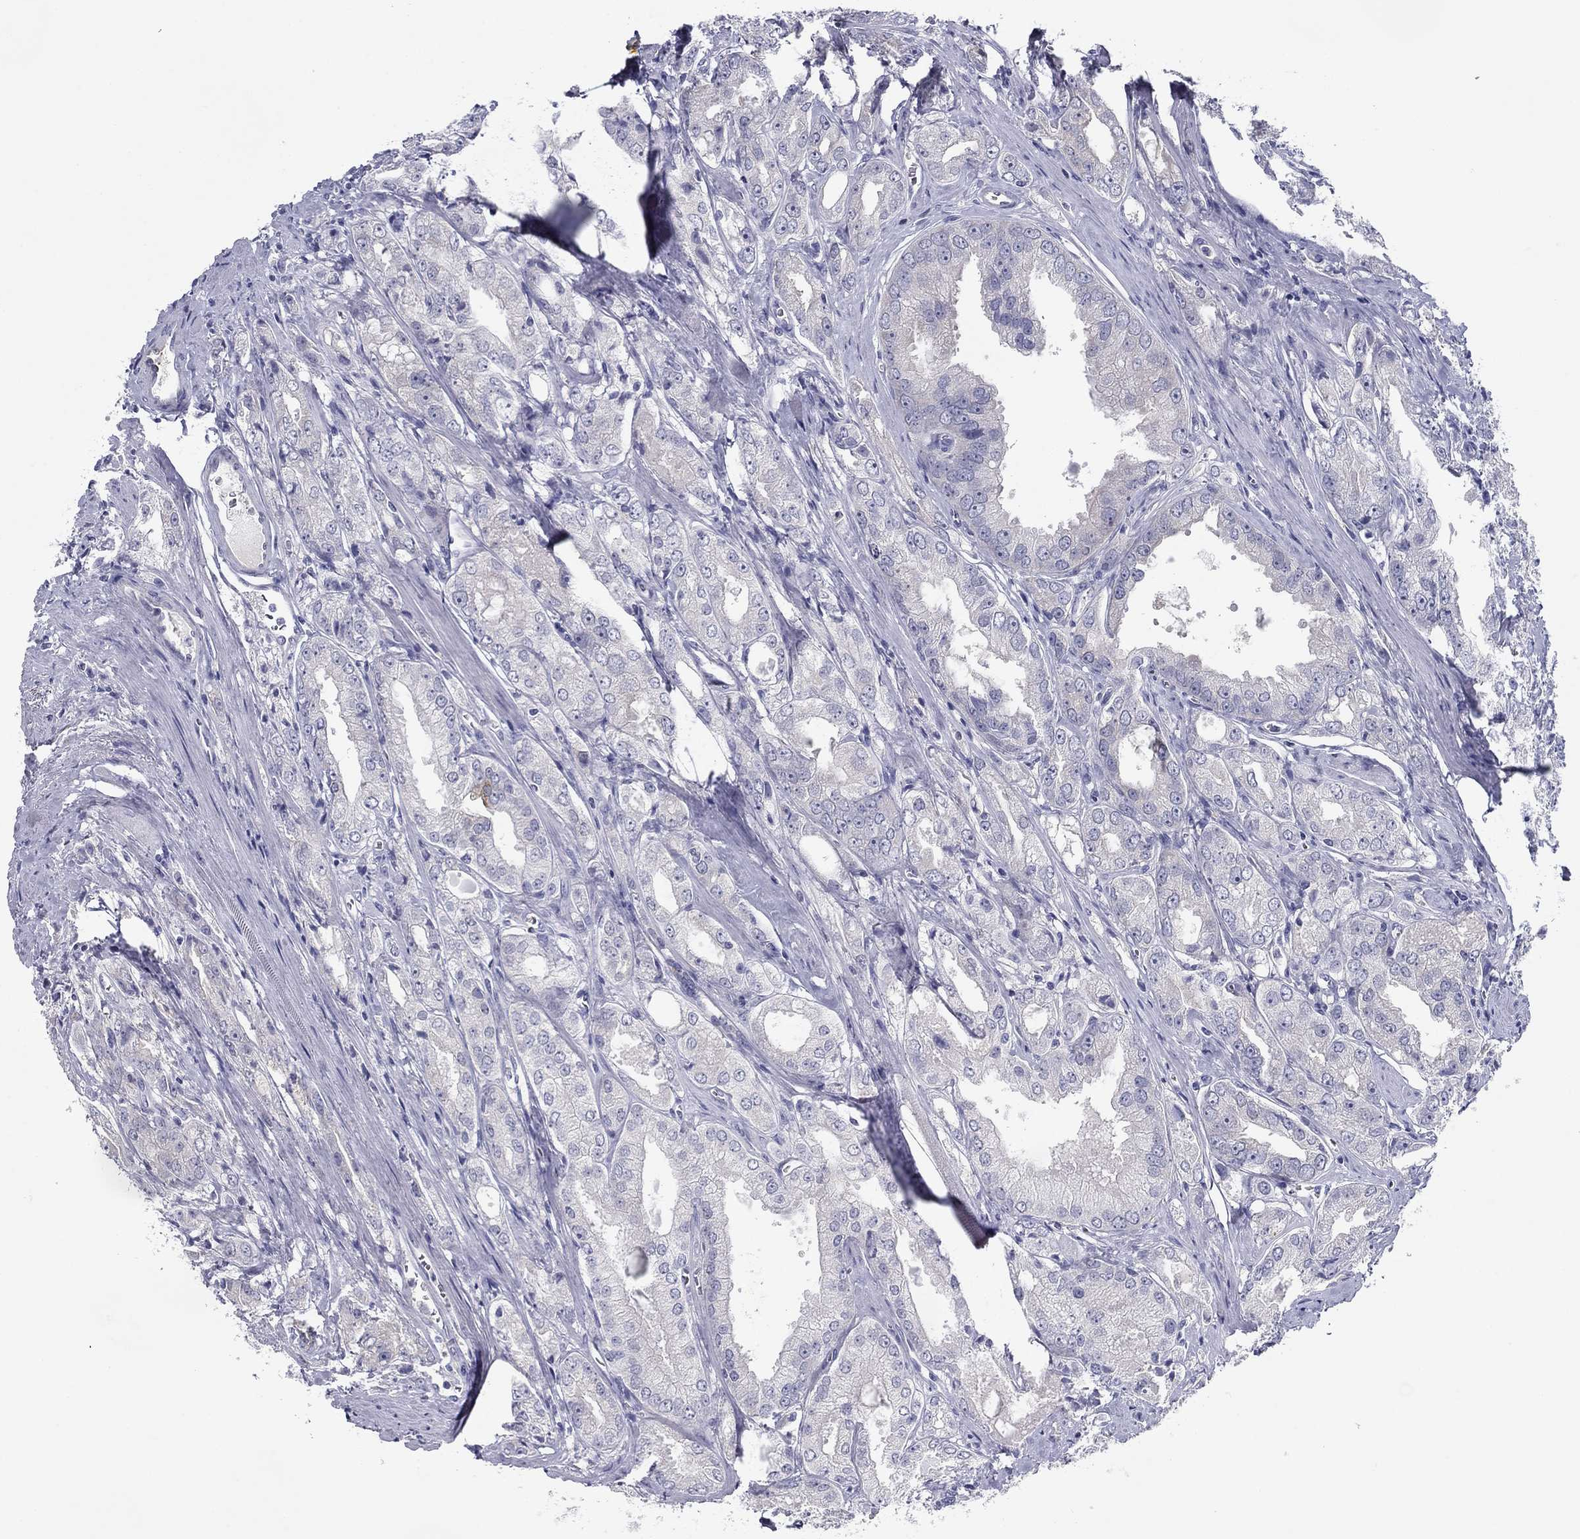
{"staining": {"intensity": "negative", "quantity": "none", "location": "none"}, "tissue": "prostate cancer", "cell_type": "Tumor cells", "image_type": "cancer", "snomed": [{"axis": "morphology", "description": "Adenocarcinoma, NOS"}, {"axis": "morphology", "description": "Adenocarcinoma, High grade"}, {"axis": "topography", "description": "Prostate"}], "caption": "Photomicrograph shows no significant protein staining in tumor cells of prostate cancer (adenocarcinoma).", "gene": "PLS1", "patient": {"sex": "male", "age": 70}}